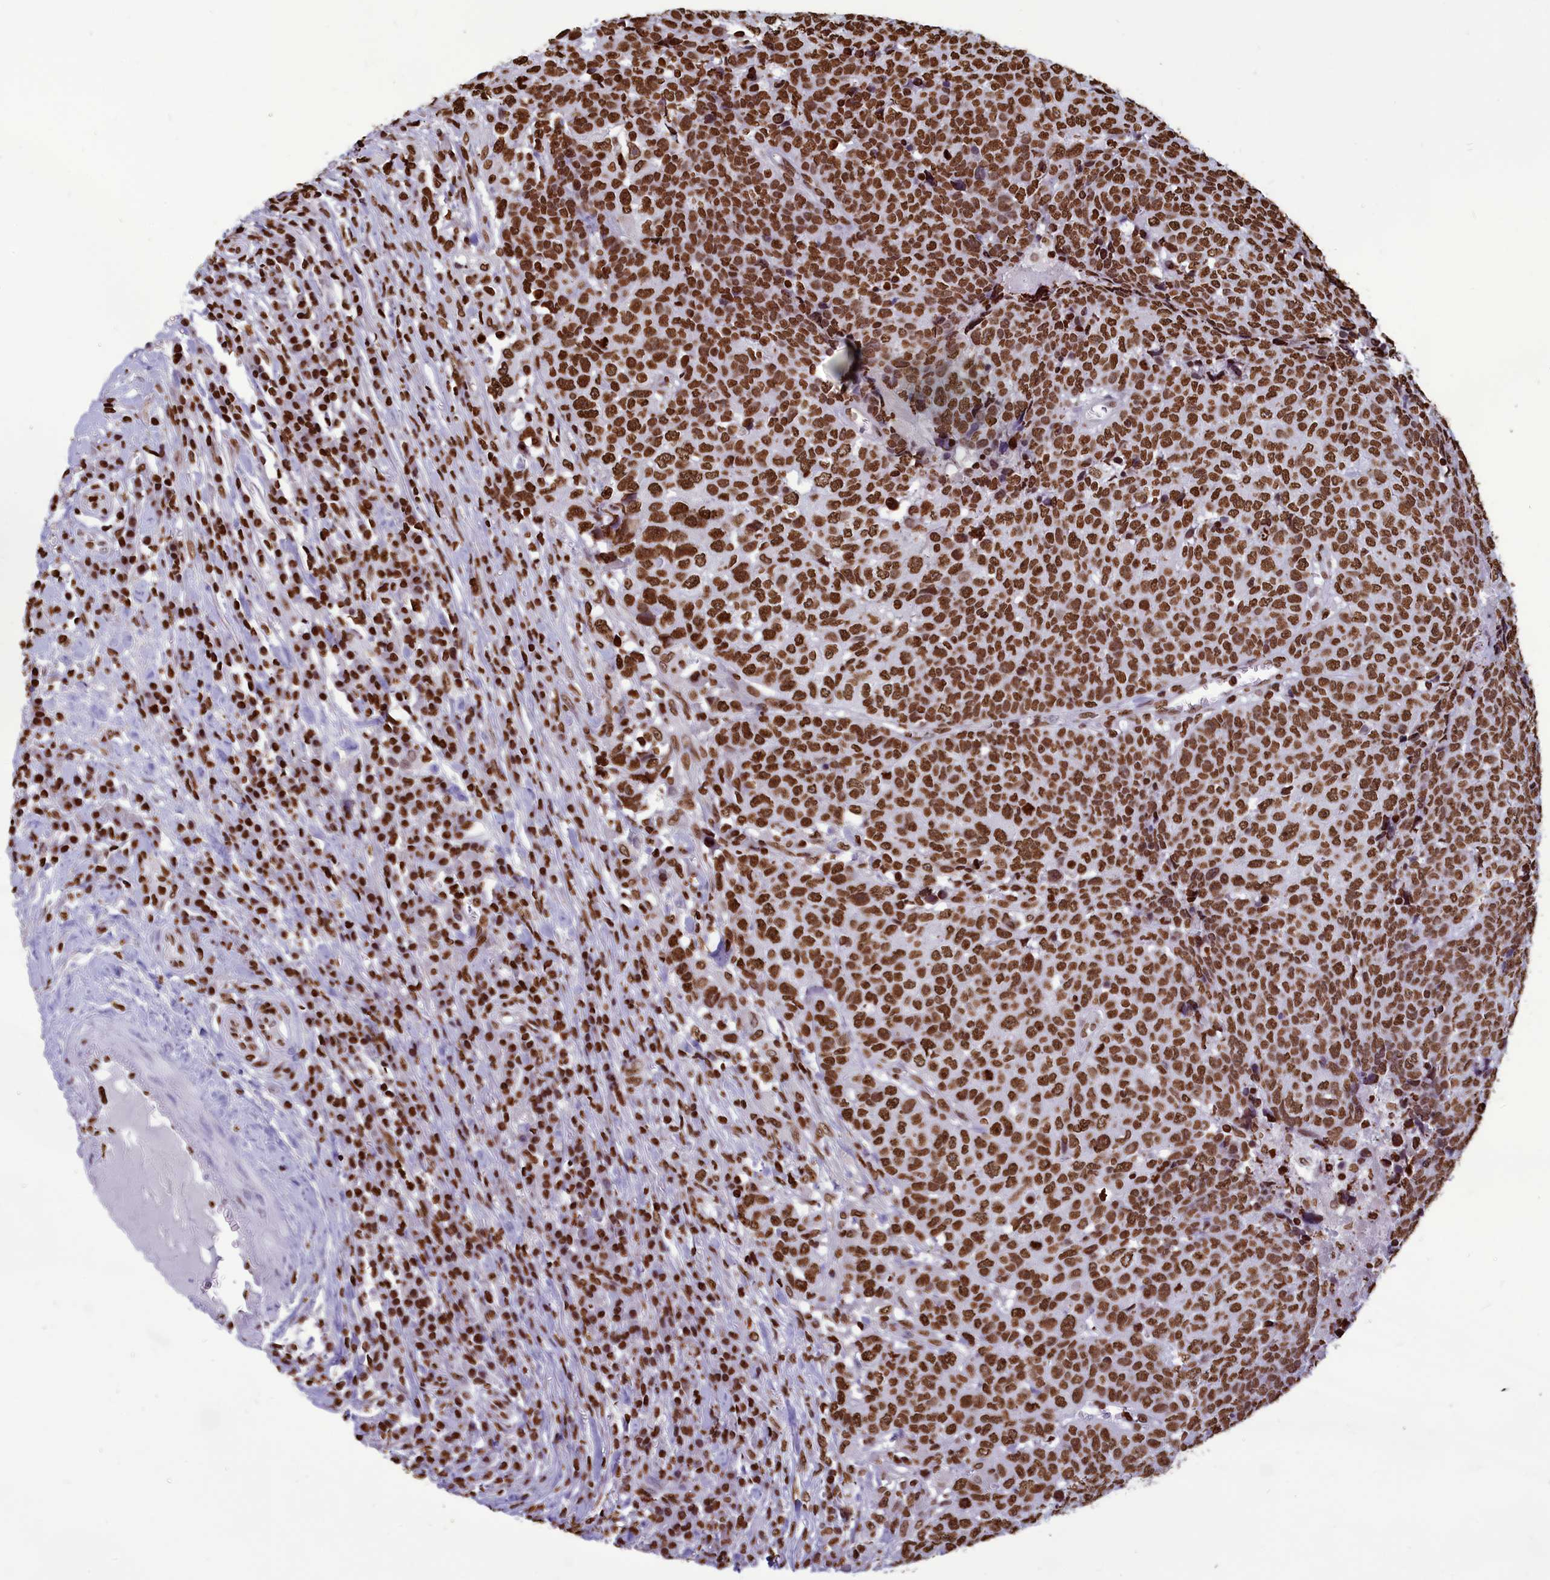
{"staining": {"intensity": "strong", "quantity": ">75%", "location": "nuclear"}, "tissue": "head and neck cancer", "cell_type": "Tumor cells", "image_type": "cancer", "snomed": [{"axis": "morphology", "description": "Squamous cell carcinoma, NOS"}, {"axis": "topography", "description": "Head-Neck"}], "caption": "Protein expression analysis of head and neck cancer (squamous cell carcinoma) demonstrates strong nuclear positivity in approximately >75% of tumor cells.", "gene": "AKAP17A", "patient": {"sex": "male", "age": 66}}